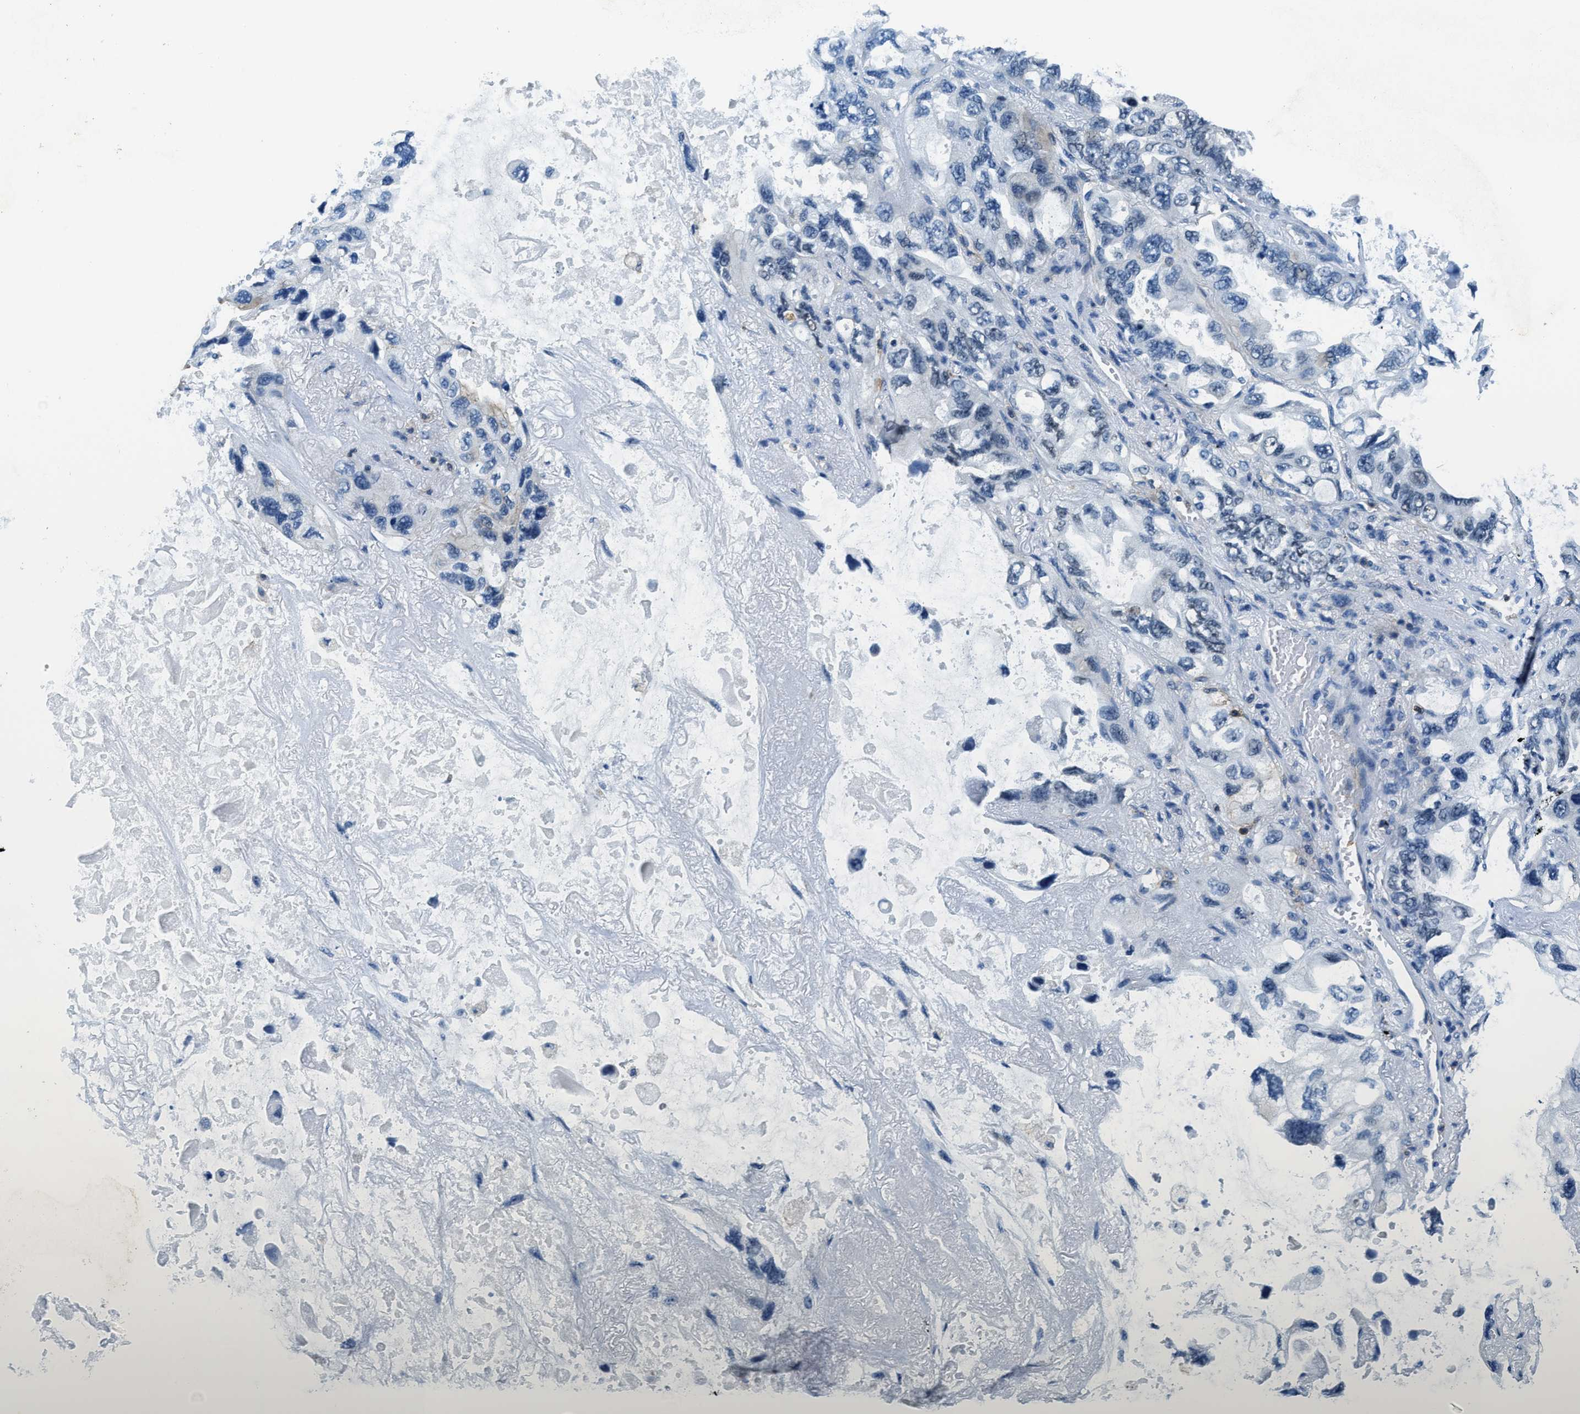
{"staining": {"intensity": "negative", "quantity": "none", "location": "none"}, "tissue": "lung cancer", "cell_type": "Tumor cells", "image_type": "cancer", "snomed": [{"axis": "morphology", "description": "Squamous cell carcinoma, NOS"}, {"axis": "topography", "description": "Lung"}], "caption": "Immunohistochemistry histopathology image of human lung cancer (squamous cell carcinoma) stained for a protein (brown), which shows no staining in tumor cells.", "gene": "MYO1G", "patient": {"sex": "female", "age": 73}}